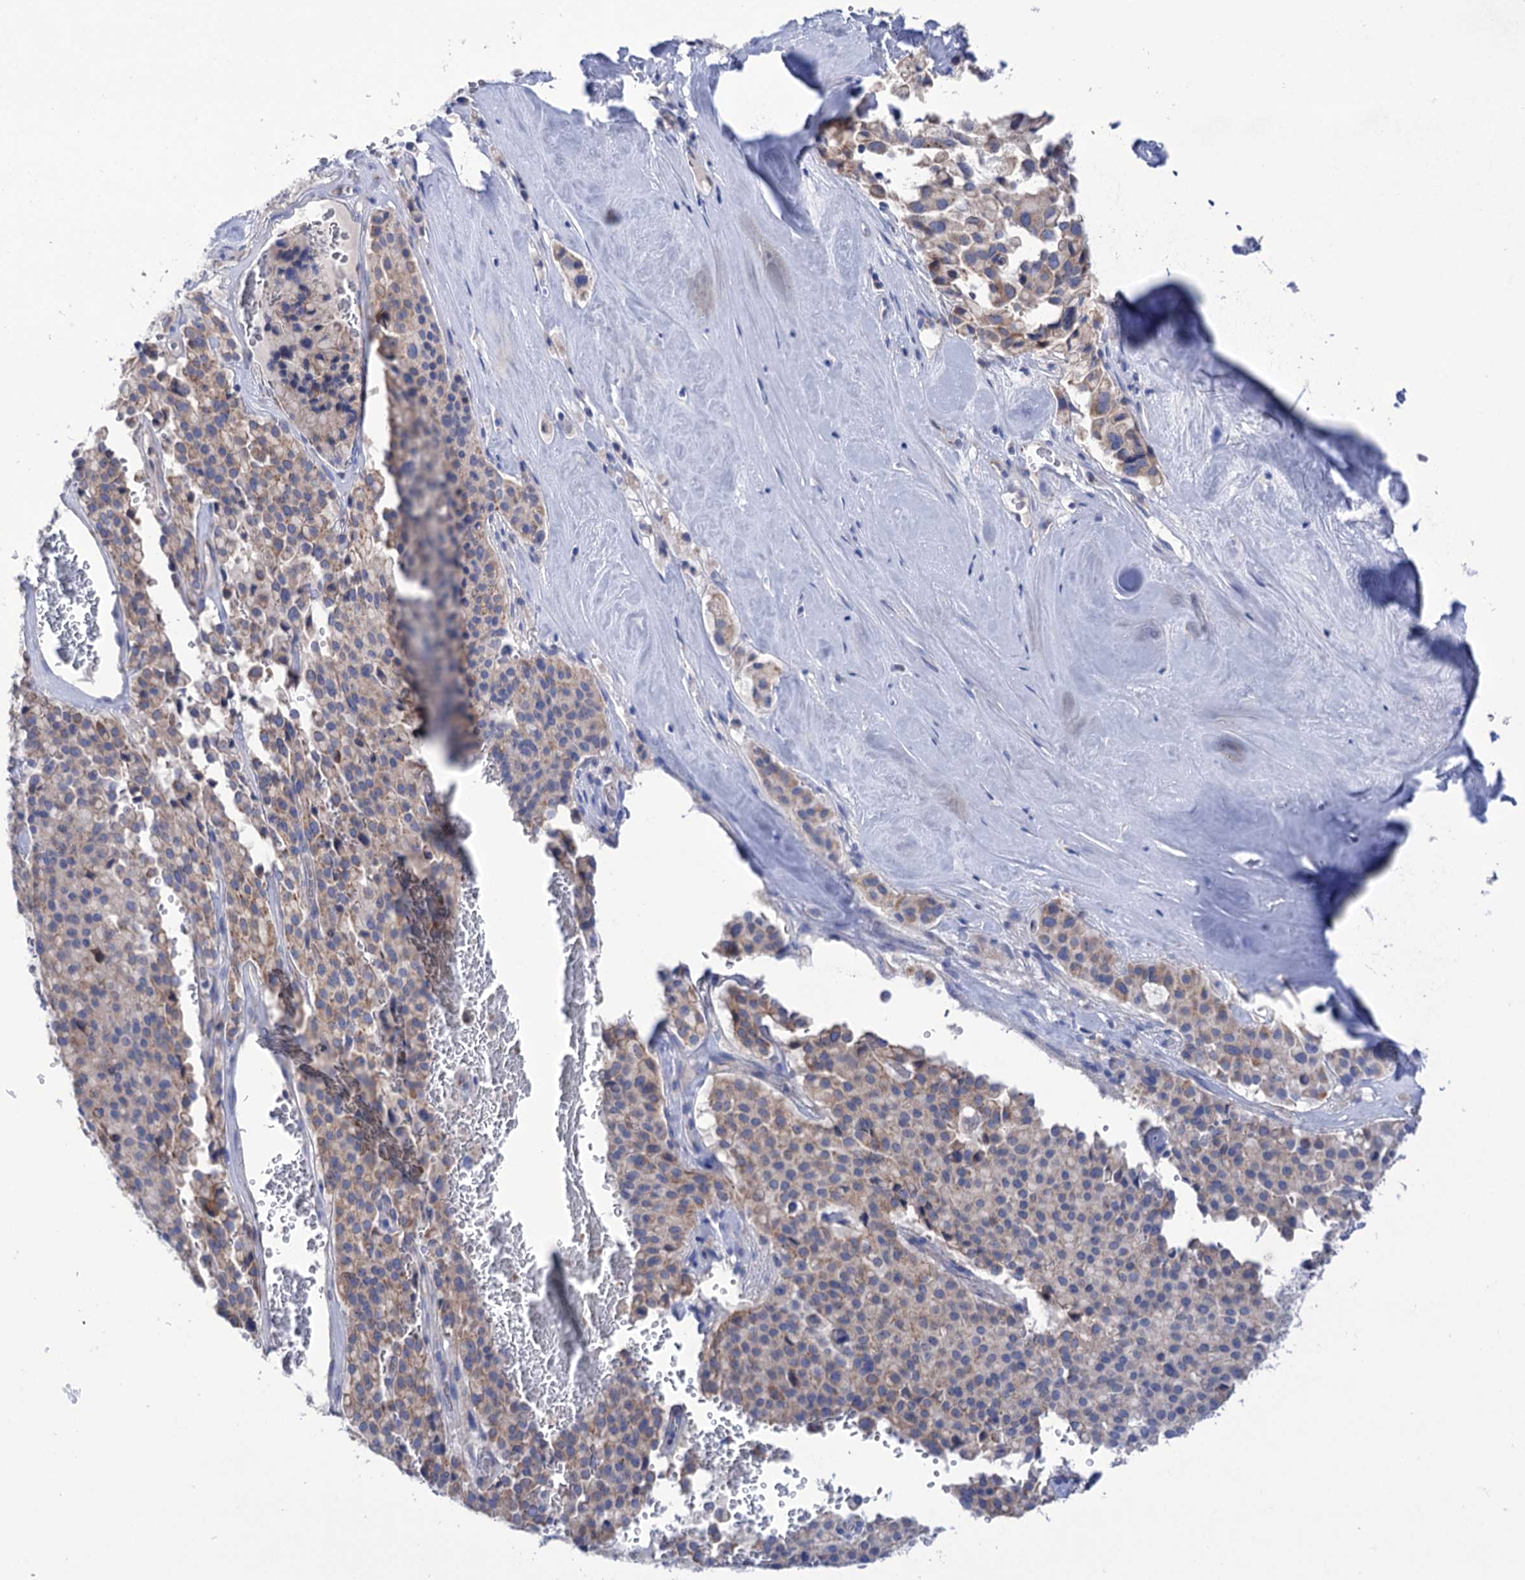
{"staining": {"intensity": "weak", "quantity": "<25%", "location": "cytoplasmic/membranous"}, "tissue": "pancreatic cancer", "cell_type": "Tumor cells", "image_type": "cancer", "snomed": [{"axis": "morphology", "description": "Adenocarcinoma, NOS"}, {"axis": "topography", "description": "Pancreas"}], "caption": "Image shows no protein positivity in tumor cells of pancreatic cancer (adenocarcinoma) tissue.", "gene": "YARS2", "patient": {"sex": "male", "age": 65}}